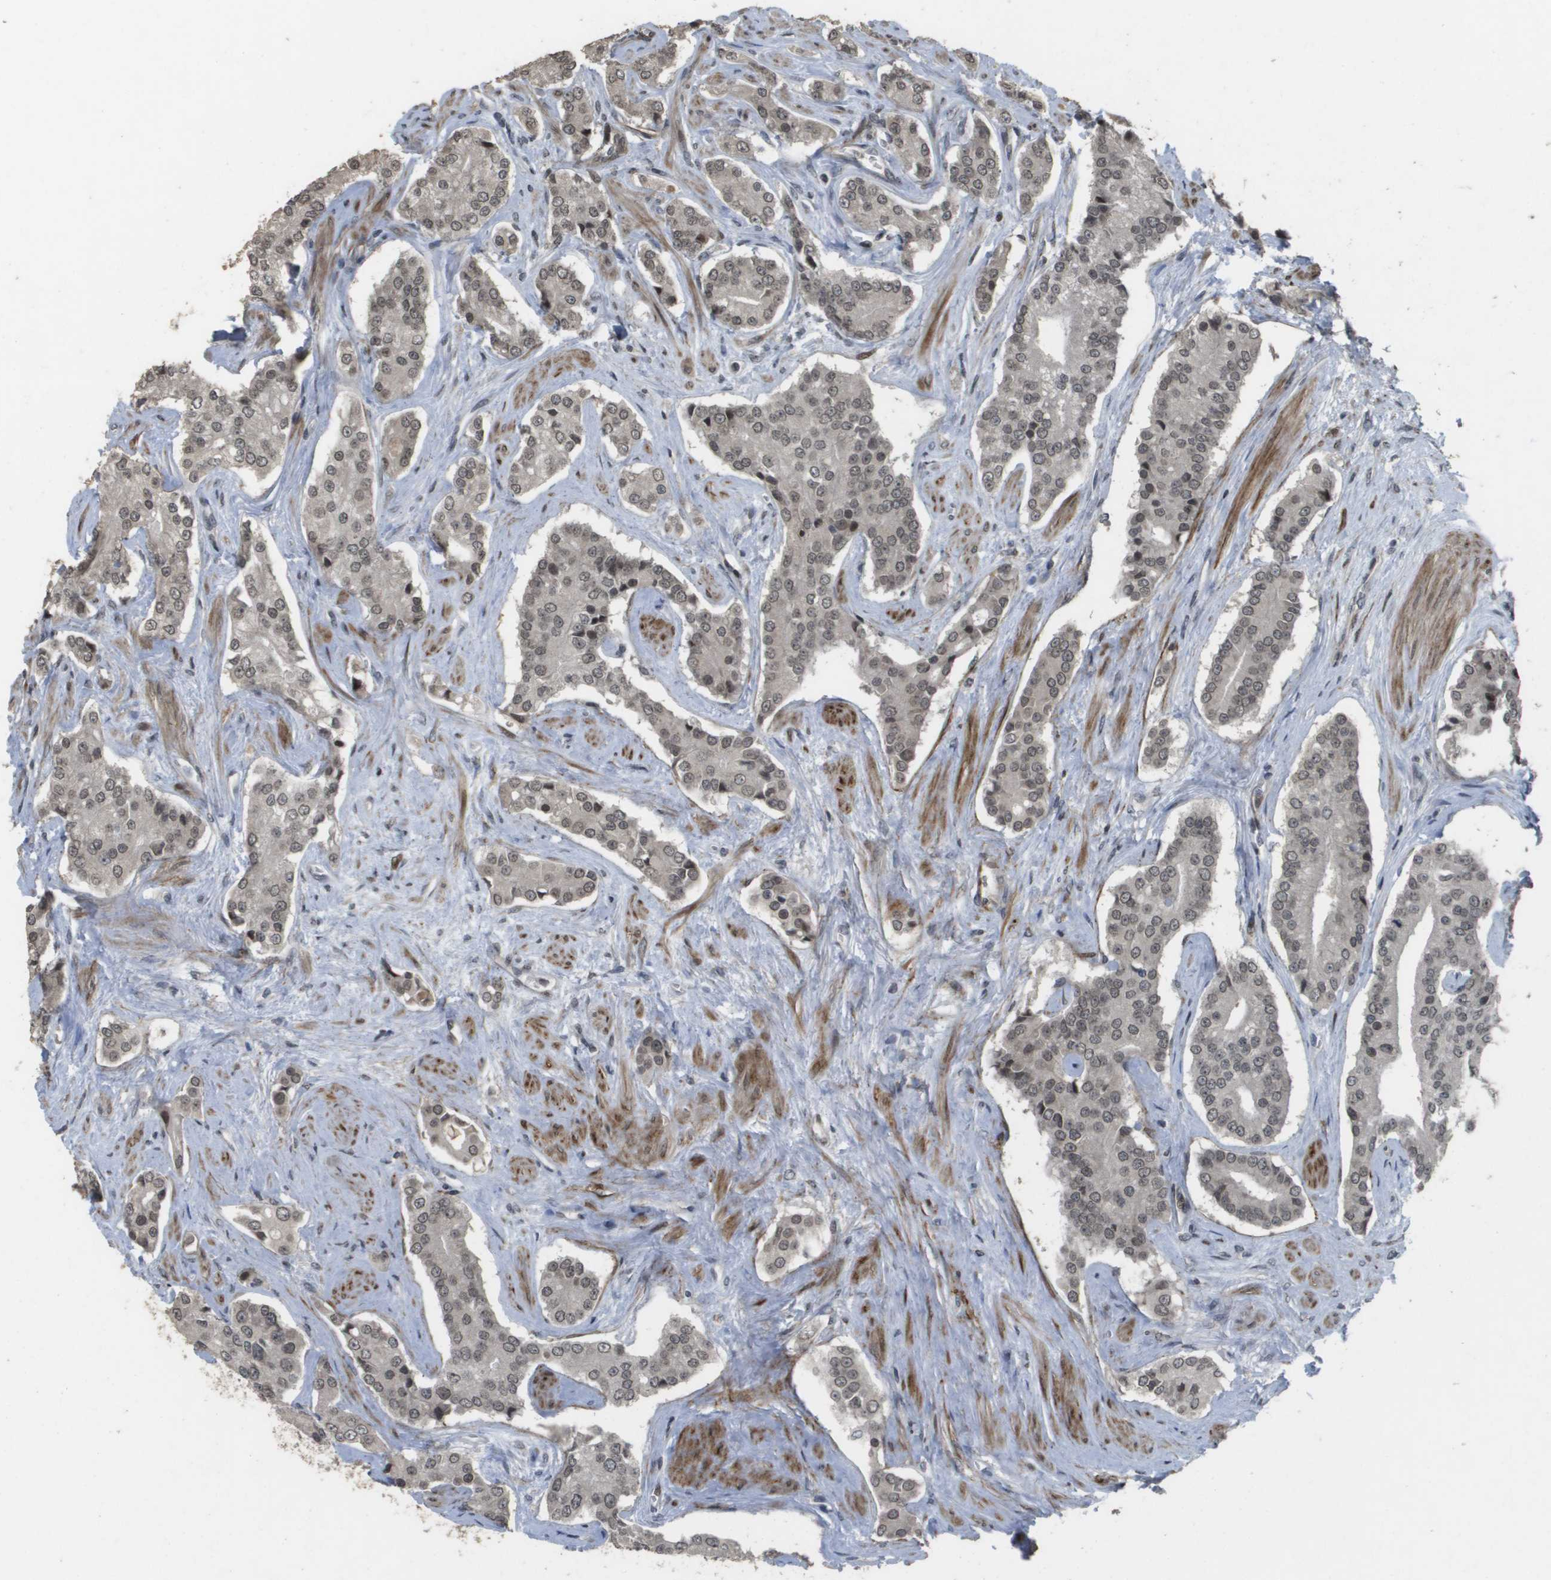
{"staining": {"intensity": "weak", "quantity": "25%-75%", "location": "cytoplasmic/membranous,nuclear"}, "tissue": "prostate cancer", "cell_type": "Tumor cells", "image_type": "cancer", "snomed": [{"axis": "morphology", "description": "Adenocarcinoma, High grade"}, {"axis": "topography", "description": "Prostate"}], "caption": "Immunohistochemical staining of human high-grade adenocarcinoma (prostate) exhibits weak cytoplasmic/membranous and nuclear protein expression in about 25%-75% of tumor cells.", "gene": "KAT5", "patient": {"sex": "male", "age": 71}}